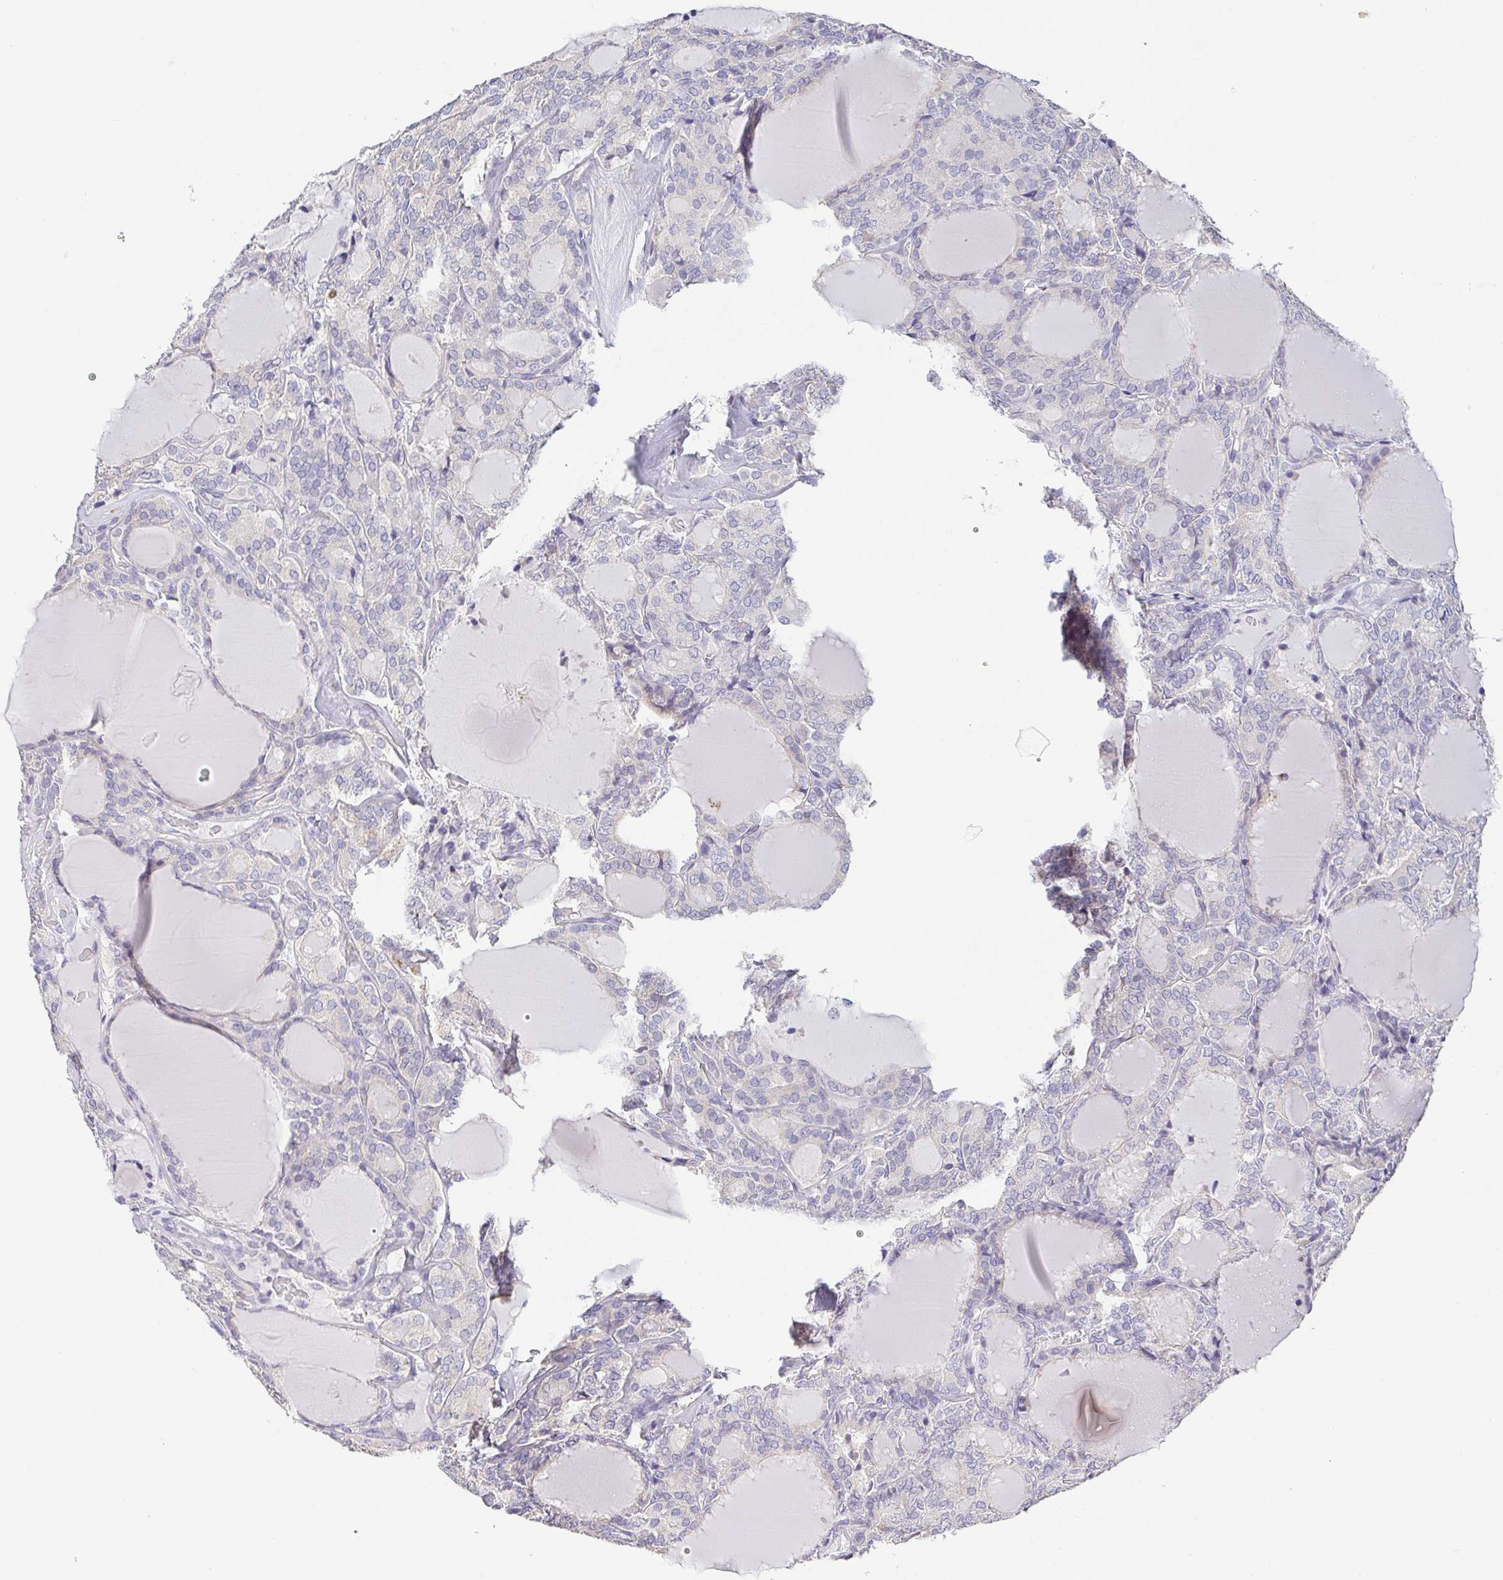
{"staining": {"intensity": "negative", "quantity": "none", "location": "none"}, "tissue": "thyroid cancer", "cell_type": "Tumor cells", "image_type": "cancer", "snomed": [{"axis": "morphology", "description": "Follicular adenoma carcinoma, NOS"}, {"axis": "topography", "description": "Thyroid gland"}], "caption": "Tumor cells show no significant protein expression in follicular adenoma carcinoma (thyroid).", "gene": "PKDREJ", "patient": {"sex": "male", "age": 74}}